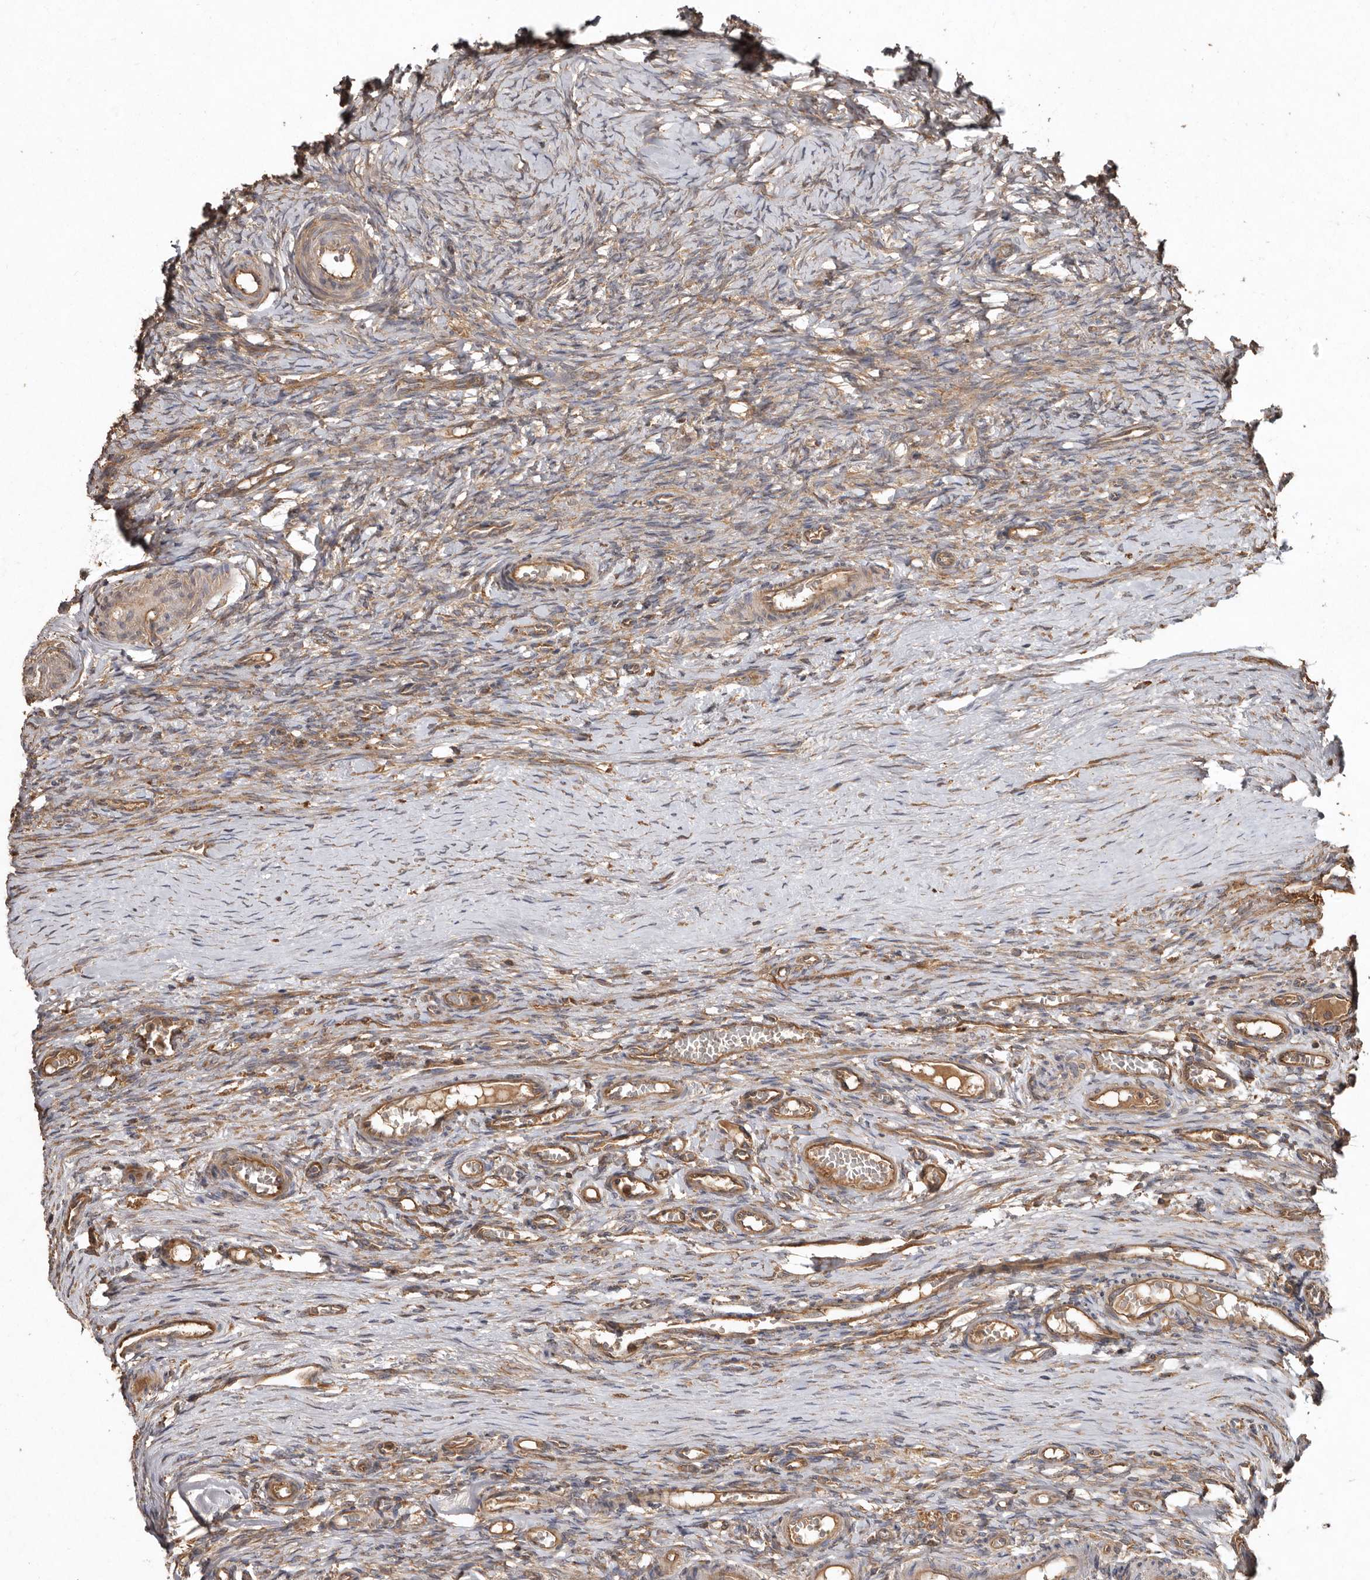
{"staining": {"intensity": "moderate", "quantity": "<25%", "location": "cytoplasmic/membranous"}, "tissue": "ovary", "cell_type": "Ovarian stroma cells", "image_type": "normal", "snomed": [{"axis": "morphology", "description": "Adenocarcinoma, NOS"}, {"axis": "topography", "description": "Endometrium"}], "caption": "Protein staining reveals moderate cytoplasmic/membranous staining in approximately <25% of ovarian stroma cells in benign ovary.", "gene": "FLCN", "patient": {"sex": "female", "age": 32}}